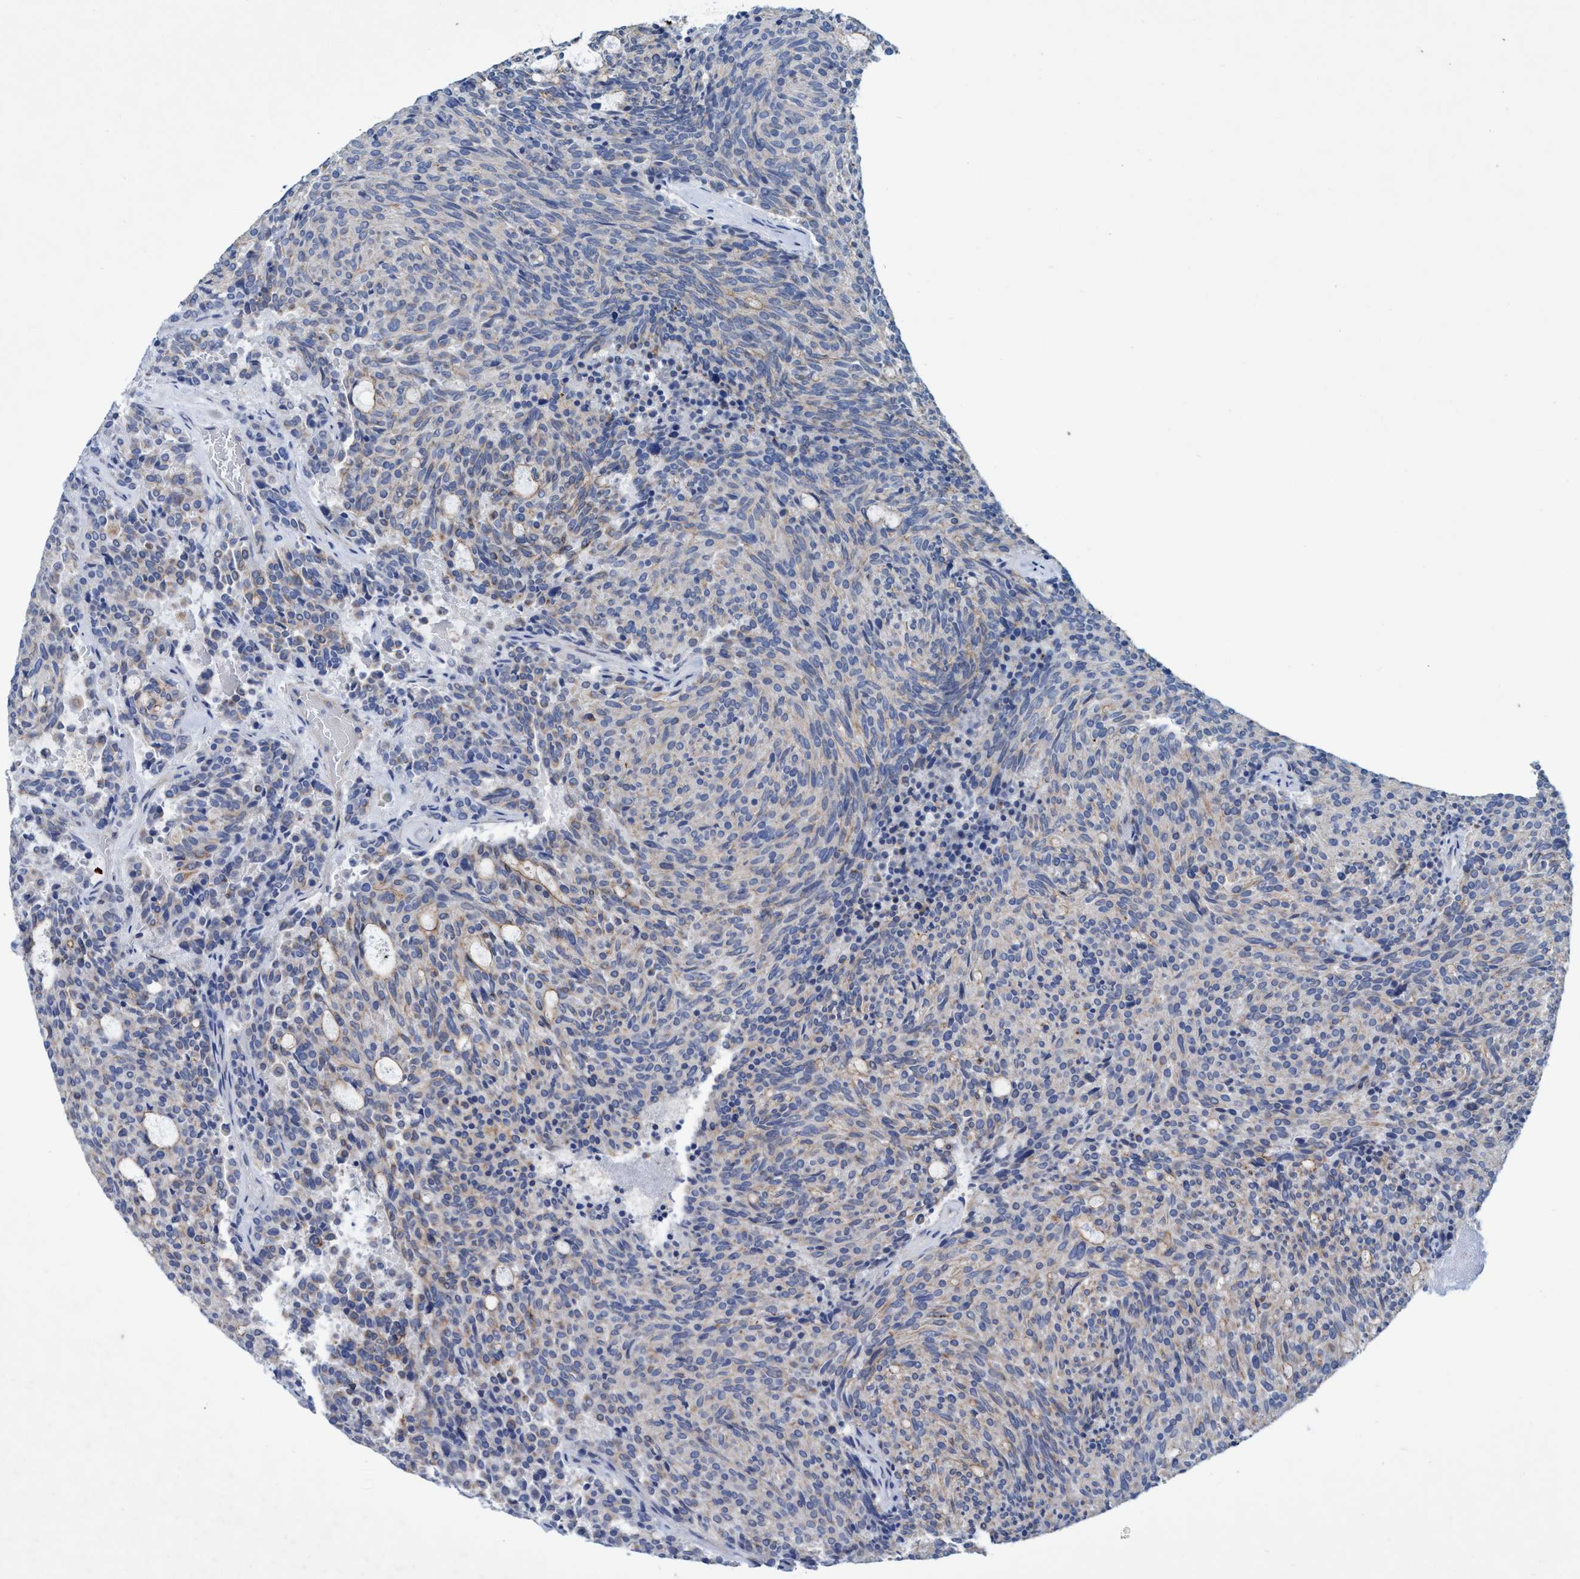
{"staining": {"intensity": "weak", "quantity": "25%-75%", "location": "cytoplasmic/membranous"}, "tissue": "carcinoid", "cell_type": "Tumor cells", "image_type": "cancer", "snomed": [{"axis": "morphology", "description": "Carcinoid, malignant, NOS"}, {"axis": "topography", "description": "Pancreas"}], "caption": "Immunohistochemical staining of human carcinoid (malignant) shows low levels of weak cytoplasmic/membranous positivity in approximately 25%-75% of tumor cells. Nuclei are stained in blue.", "gene": "GULP1", "patient": {"sex": "female", "age": 54}}